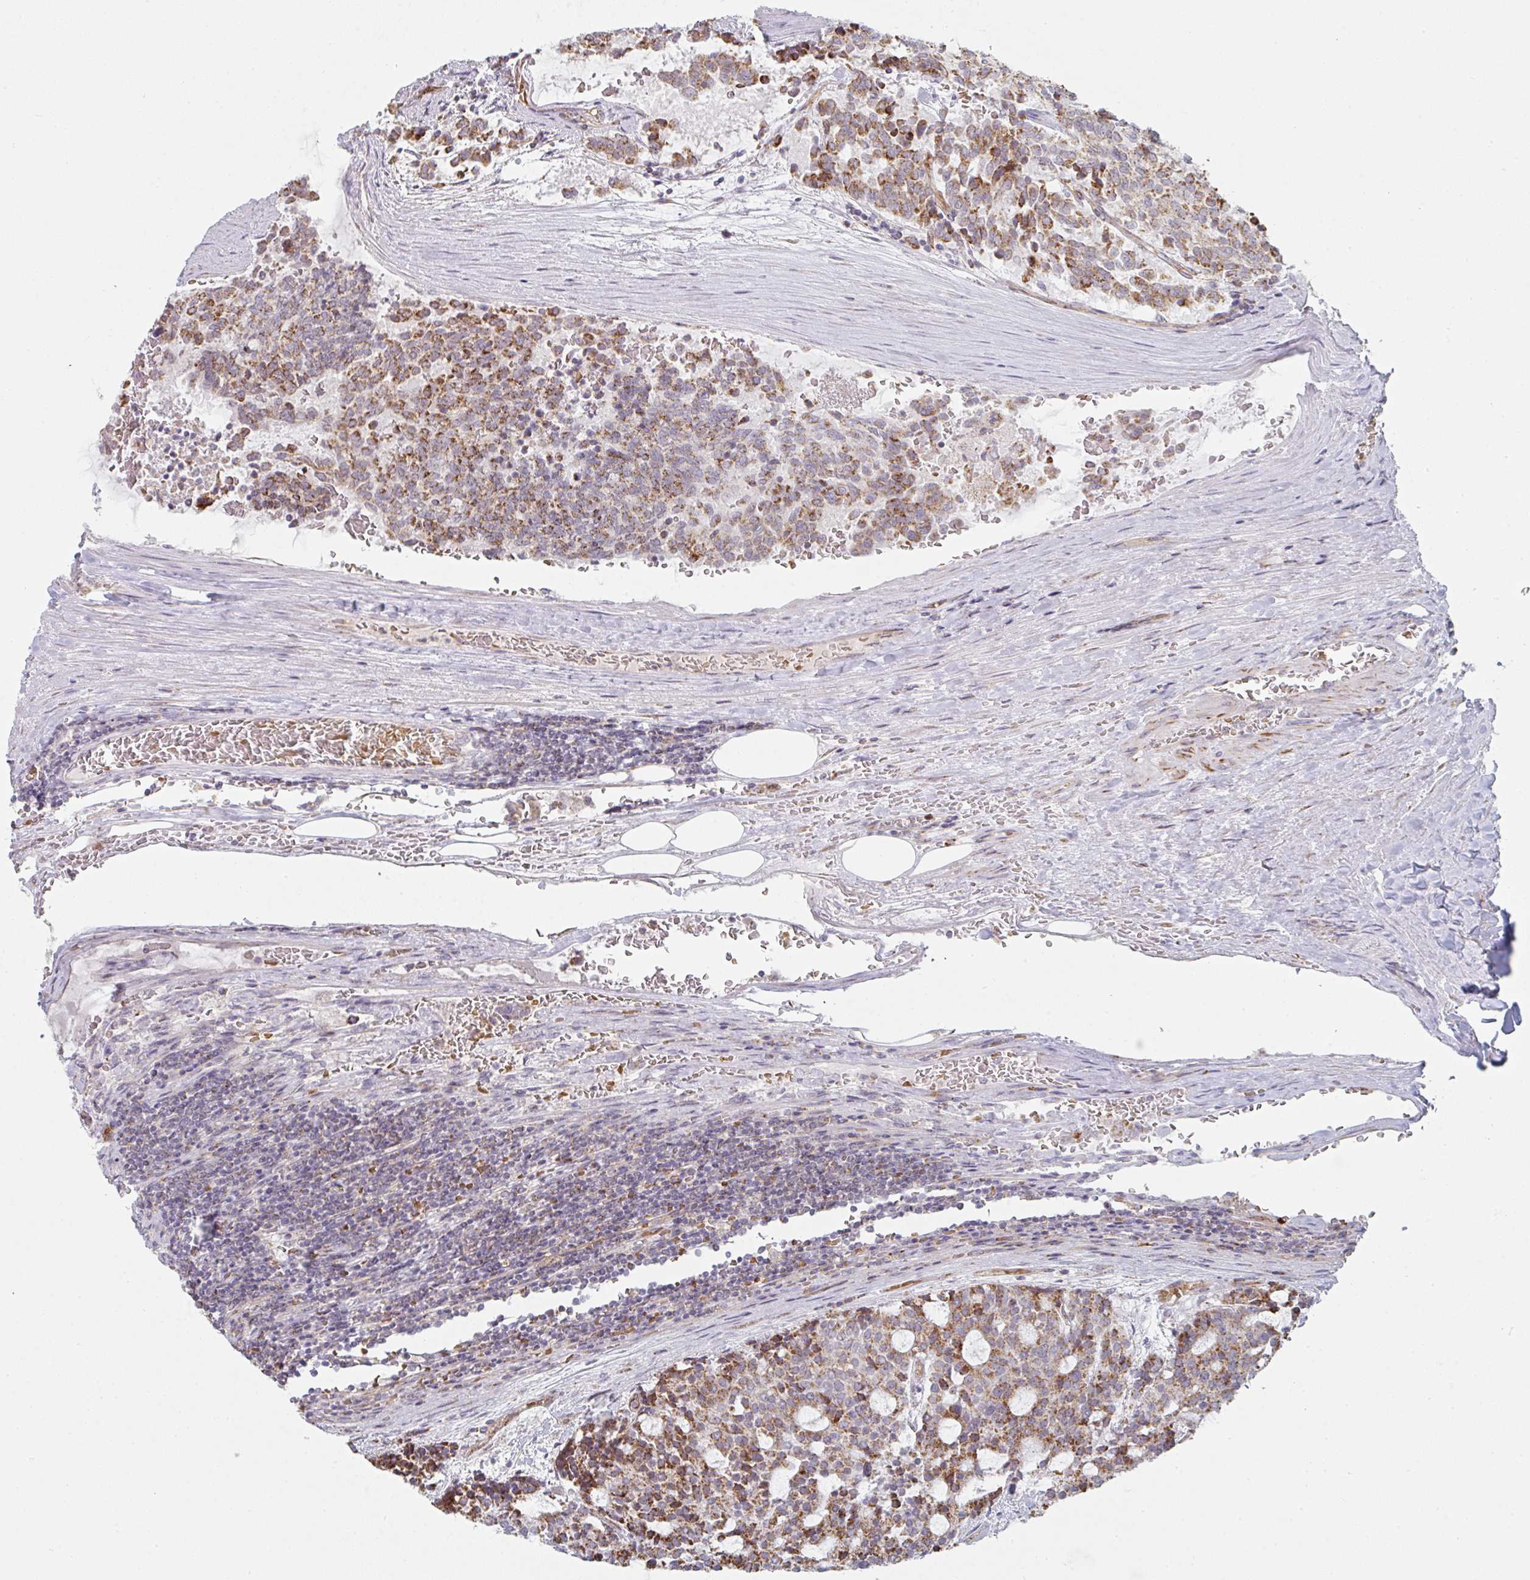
{"staining": {"intensity": "moderate", "quantity": ">75%", "location": "cytoplasmic/membranous"}, "tissue": "carcinoid", "cell_type": "Tumor cells", "image_type": "cancer", "snomed": [{"axis": "morphology", "description": "Carcinoid, malignant, NOS"}, {"axis": "topography", "description": "Pancreas"}], "caption": "A micrograph showing moderate cytoplasmic/membranous positivity in approximately >75% of tumor cells in malignant carcinoid, as visualized by brown immunohistochemical staining.", "gene": "ZNF526", "patient": {"sex": "female", "age": 54}}